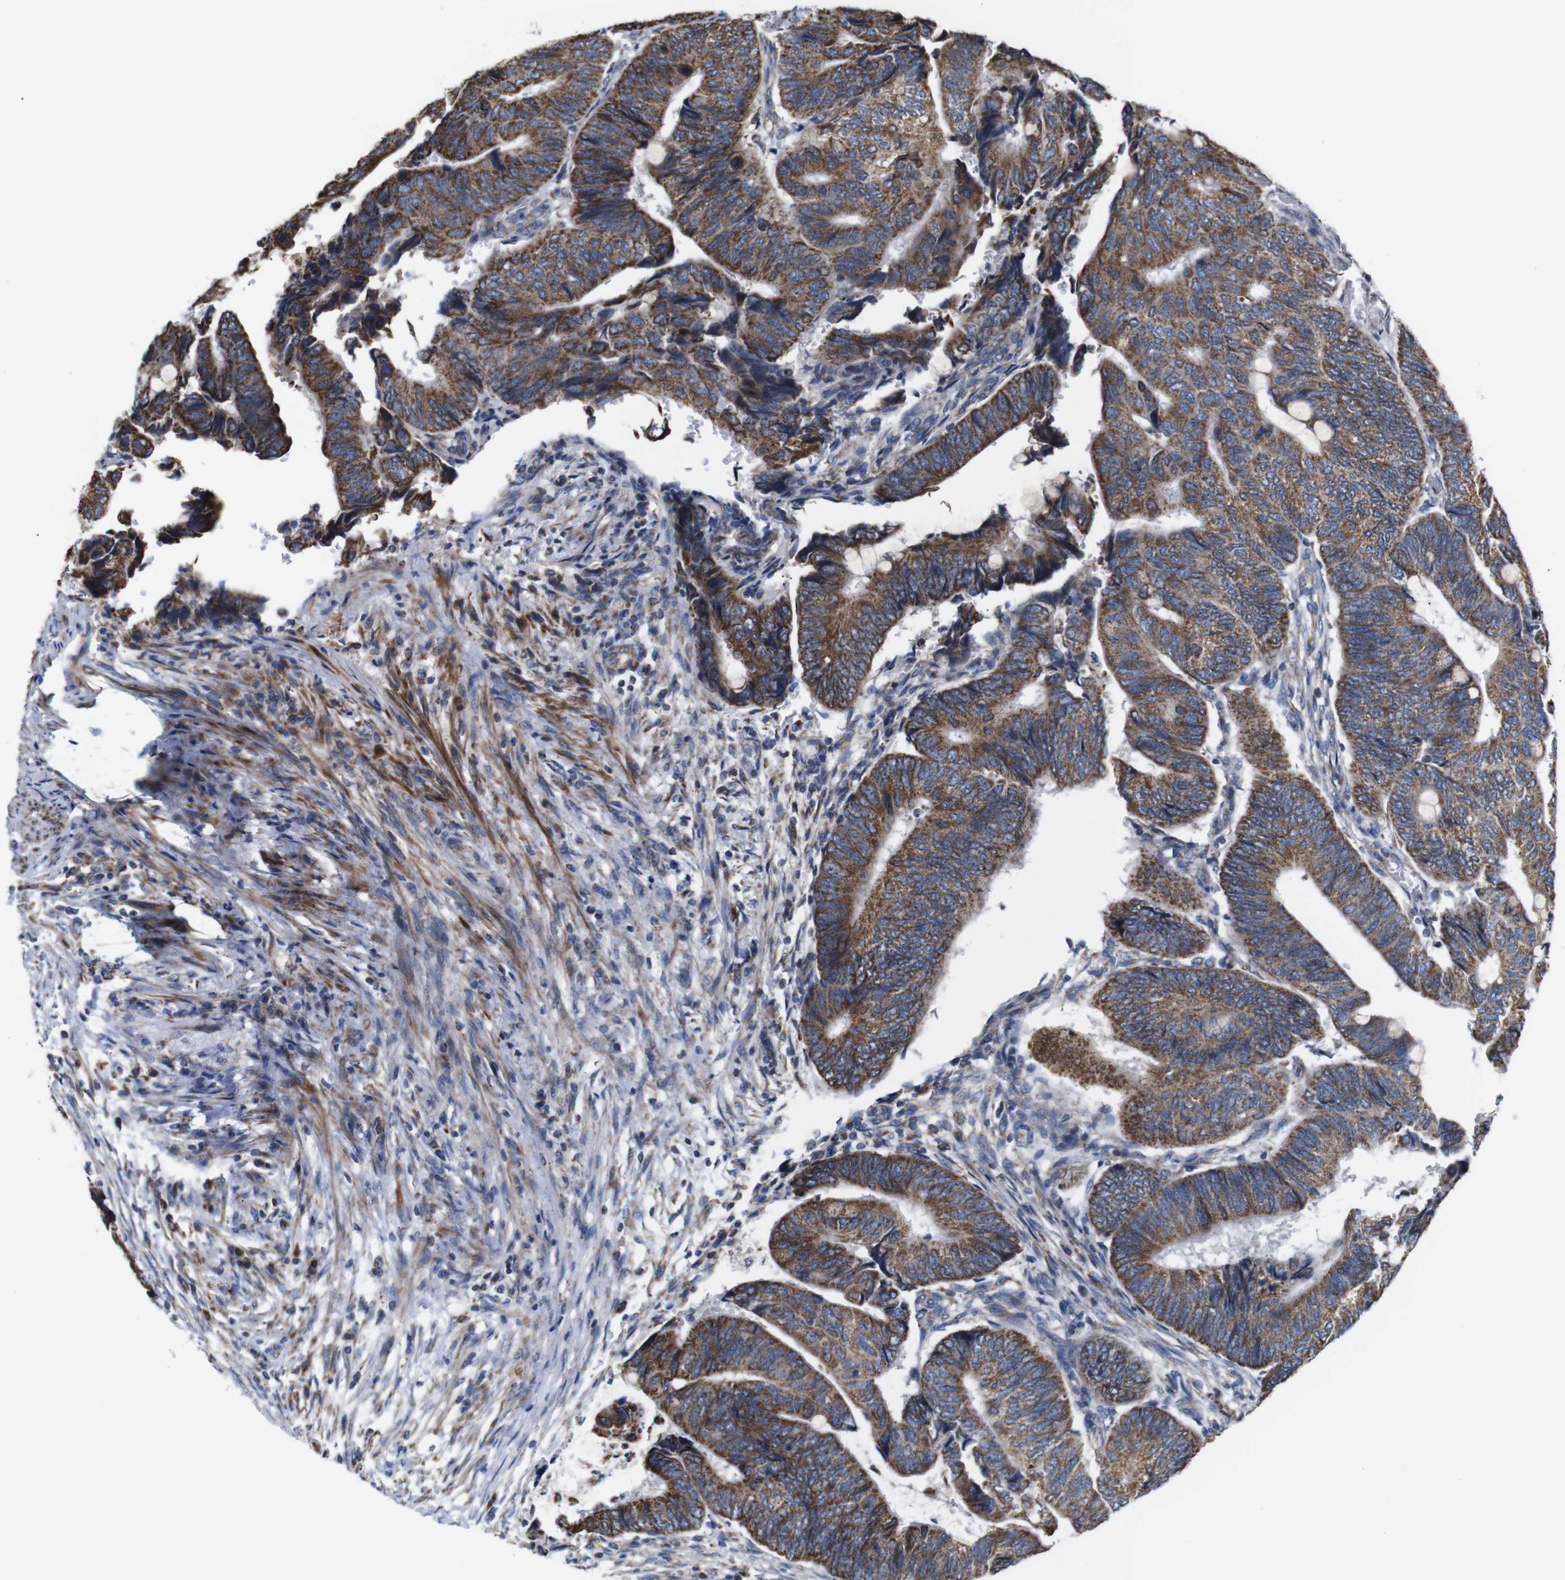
{"staining": {"intensity": "strong", "quantity": ">75%", "location": "cytoplasmic/membranous"}, "tissue": "colorectal cancer", "cell_type": "Tumor cells", "image_type": "cancer", "snomed": [{"axis": "morphology", "description": "Normal tissue, NOS"}, {"axis": "morphology", "description": "Adenocarcinoma, NOS"}, {"axis": "topography", "description": "Rectum"}, {"axis": "topography", "description": "Peripheral nerve tissue"}], "caption": "This is an image of IHC staining of colorectal adenocarcinoma, which shows strong staining in the cytoplasmic/membranous of tumor cells.", "gene": "FAM171B", "patient": {"sex": "male", "age": 92}}